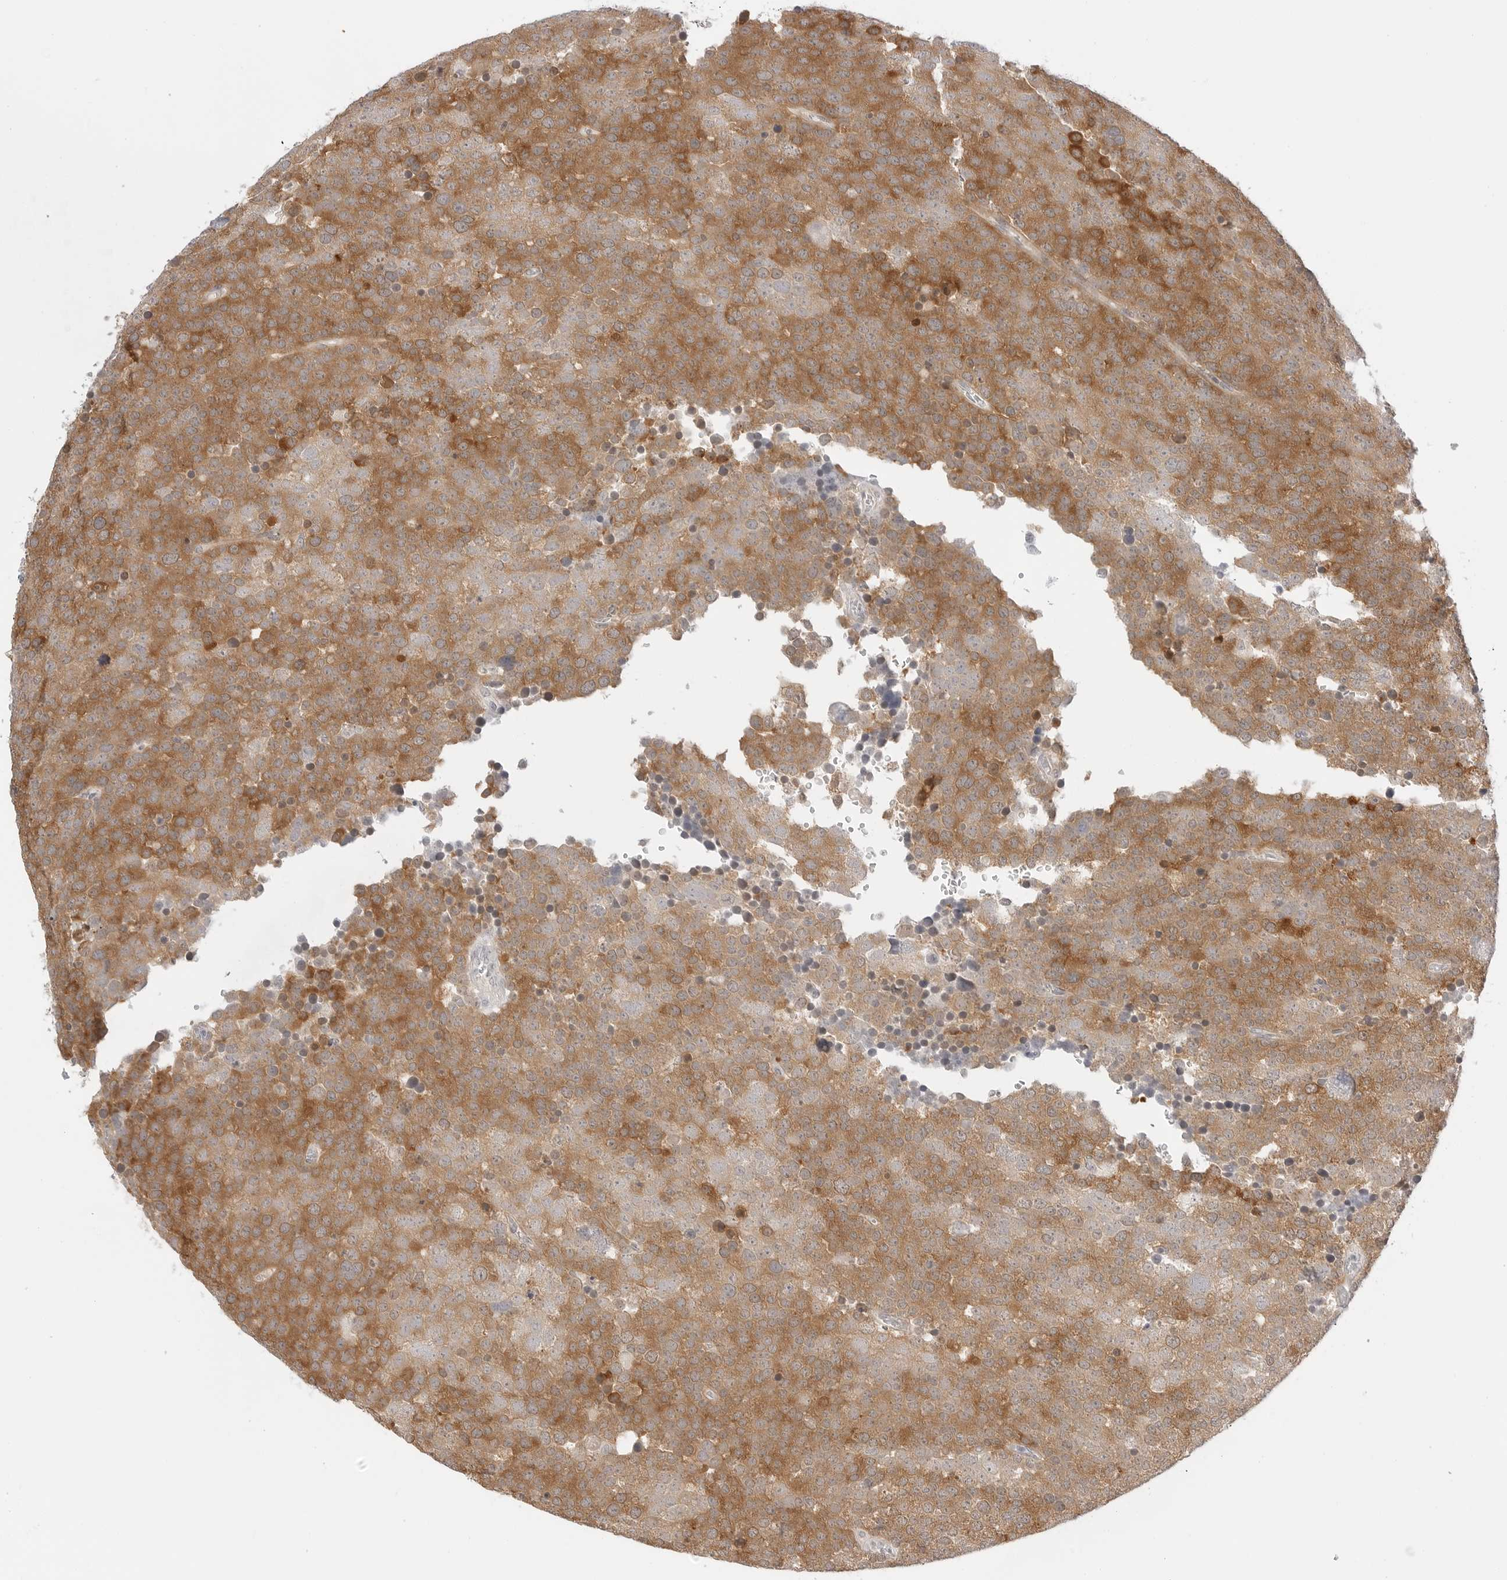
{"staining": {"intensity": "moderate", "quantity": ">75%", "location": "cytoplasmic/membranous"}, "tissue": "testis cancer", "cell_type": "Tumor cells", "image_type": "cancer", "snomed": [{"axis": "morphology", "description": "Seminoma, NOS"}, {"axis": "topography", "description": "Testis"}], "caption": "Seminoma (testis) stained with IHC exhibits moderate cytoplasmic/membranous expression in approximately >75% of tumor cells.", "gene": "NUDC", "patient": {"sex": "male", "age": 71}}